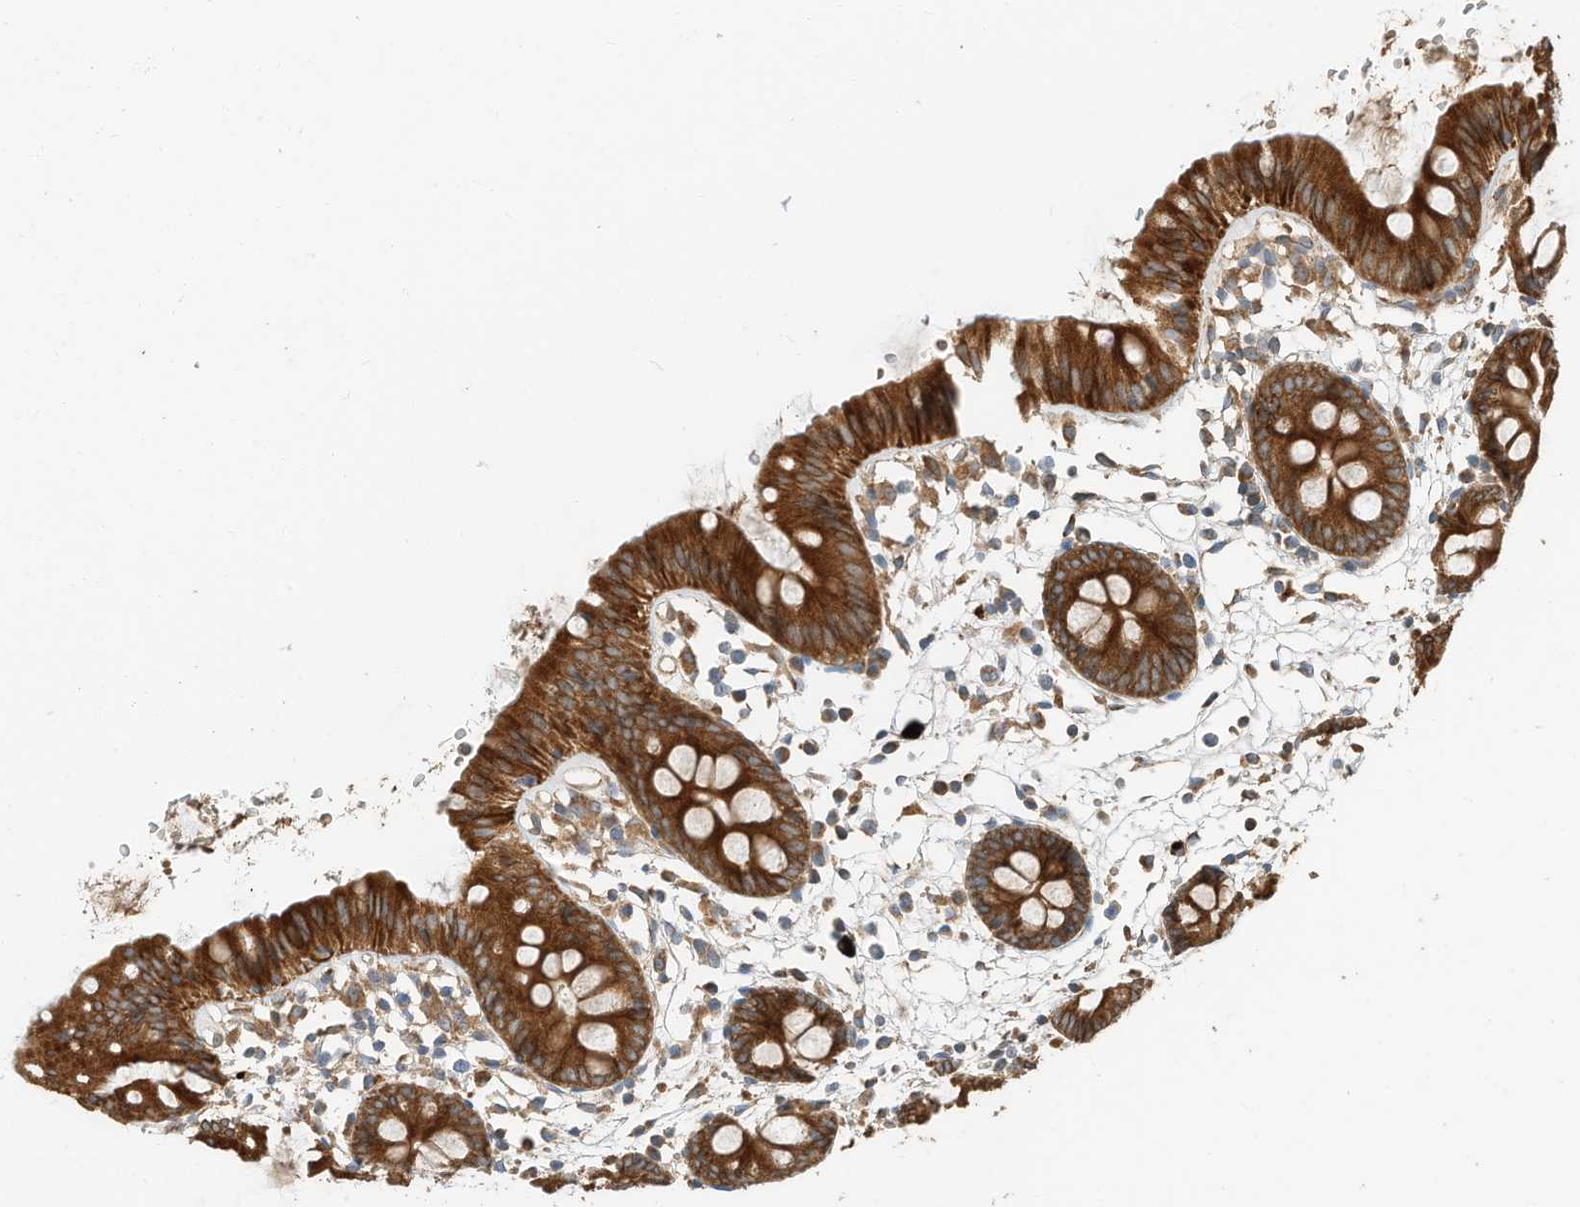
{"staining": {"intensity": "moderate", "quantity": ">75%", "location": "cytoplasmic/membranous"}, "tissue": "colon", "cell_type": "Endothelial cells", "image_type": "normal", "snomed": [{"axis": "morphology", "description": "Normal tissue, NOS"}, {"axis": "topography", "description": "Colon"}], "caption": "Immunohistochemical staining of unremarkable colon displays moderate cytoplasmic/membranous protein positivity in about >75% of endothelial cells. The staining was performed using DAB (3,3'-diaminobenzidine), with brown indicating positive protein expression. Nuclei are stained blue with hematoxylin.", "gene": "CPAMD8", "patient": {"sex": "male", "age": 56}}